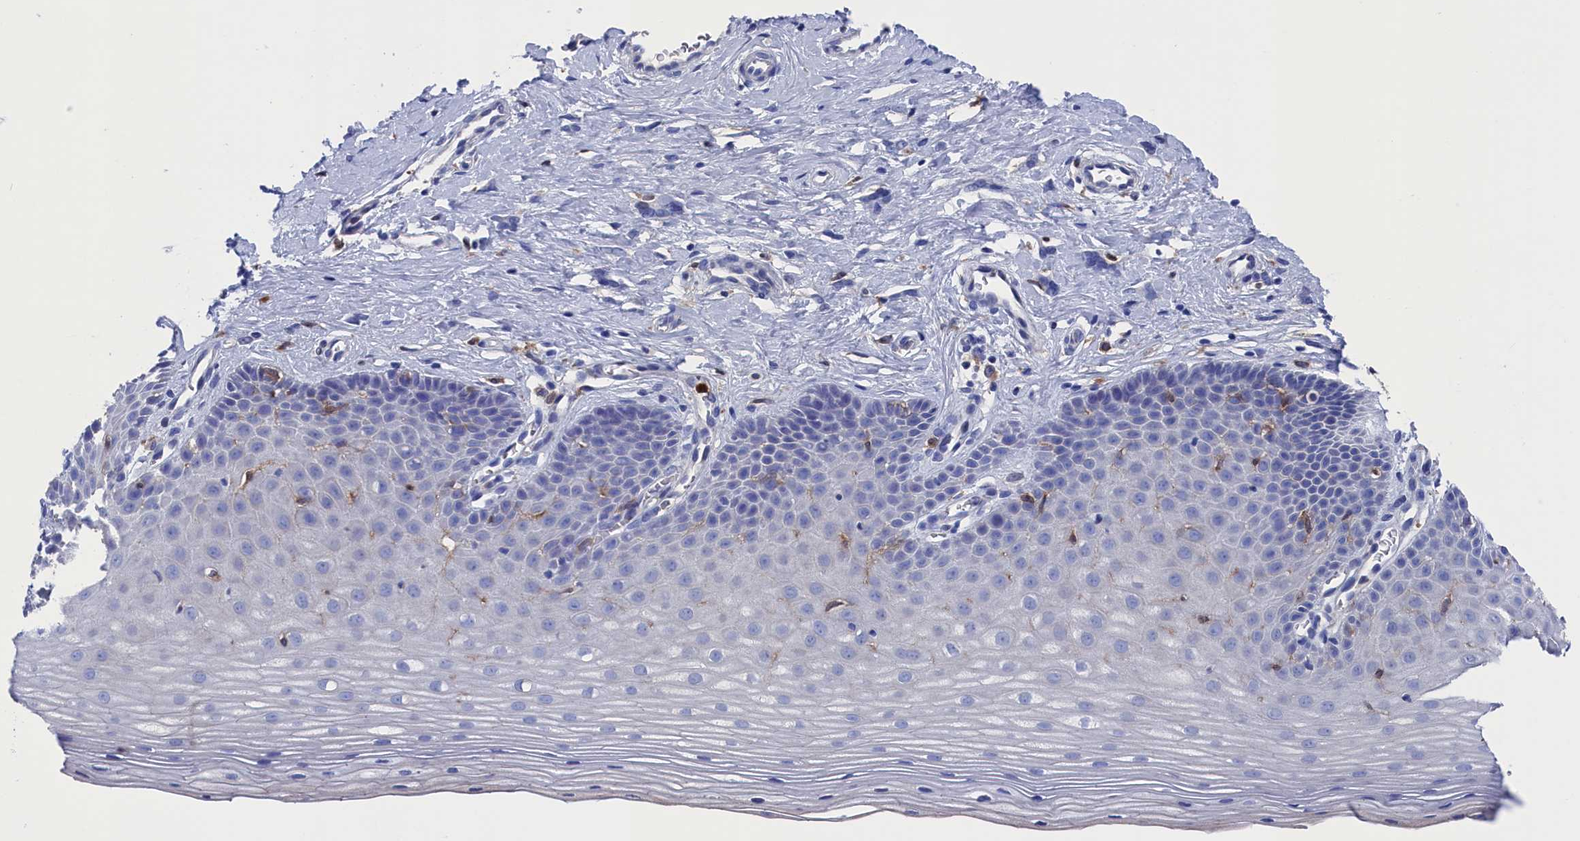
{"staining": {"intensity": "negative", "quantity": "none", "location": "none"}, "tissue": "cervix", "cell_type": "Glandular cells", "image_type": "normal", "snomed": [{"axis": "morphology", "description": "Normal tissue, NOS"}, {"axis": "topography", "description": "Cervix"}], "caption": "Human cervix stained for a protein using immunohistochemistry demonstrates no positivity in glandular cells.", "gene": "TYROBP", "patient": {"sex": "female", "age": 36}}